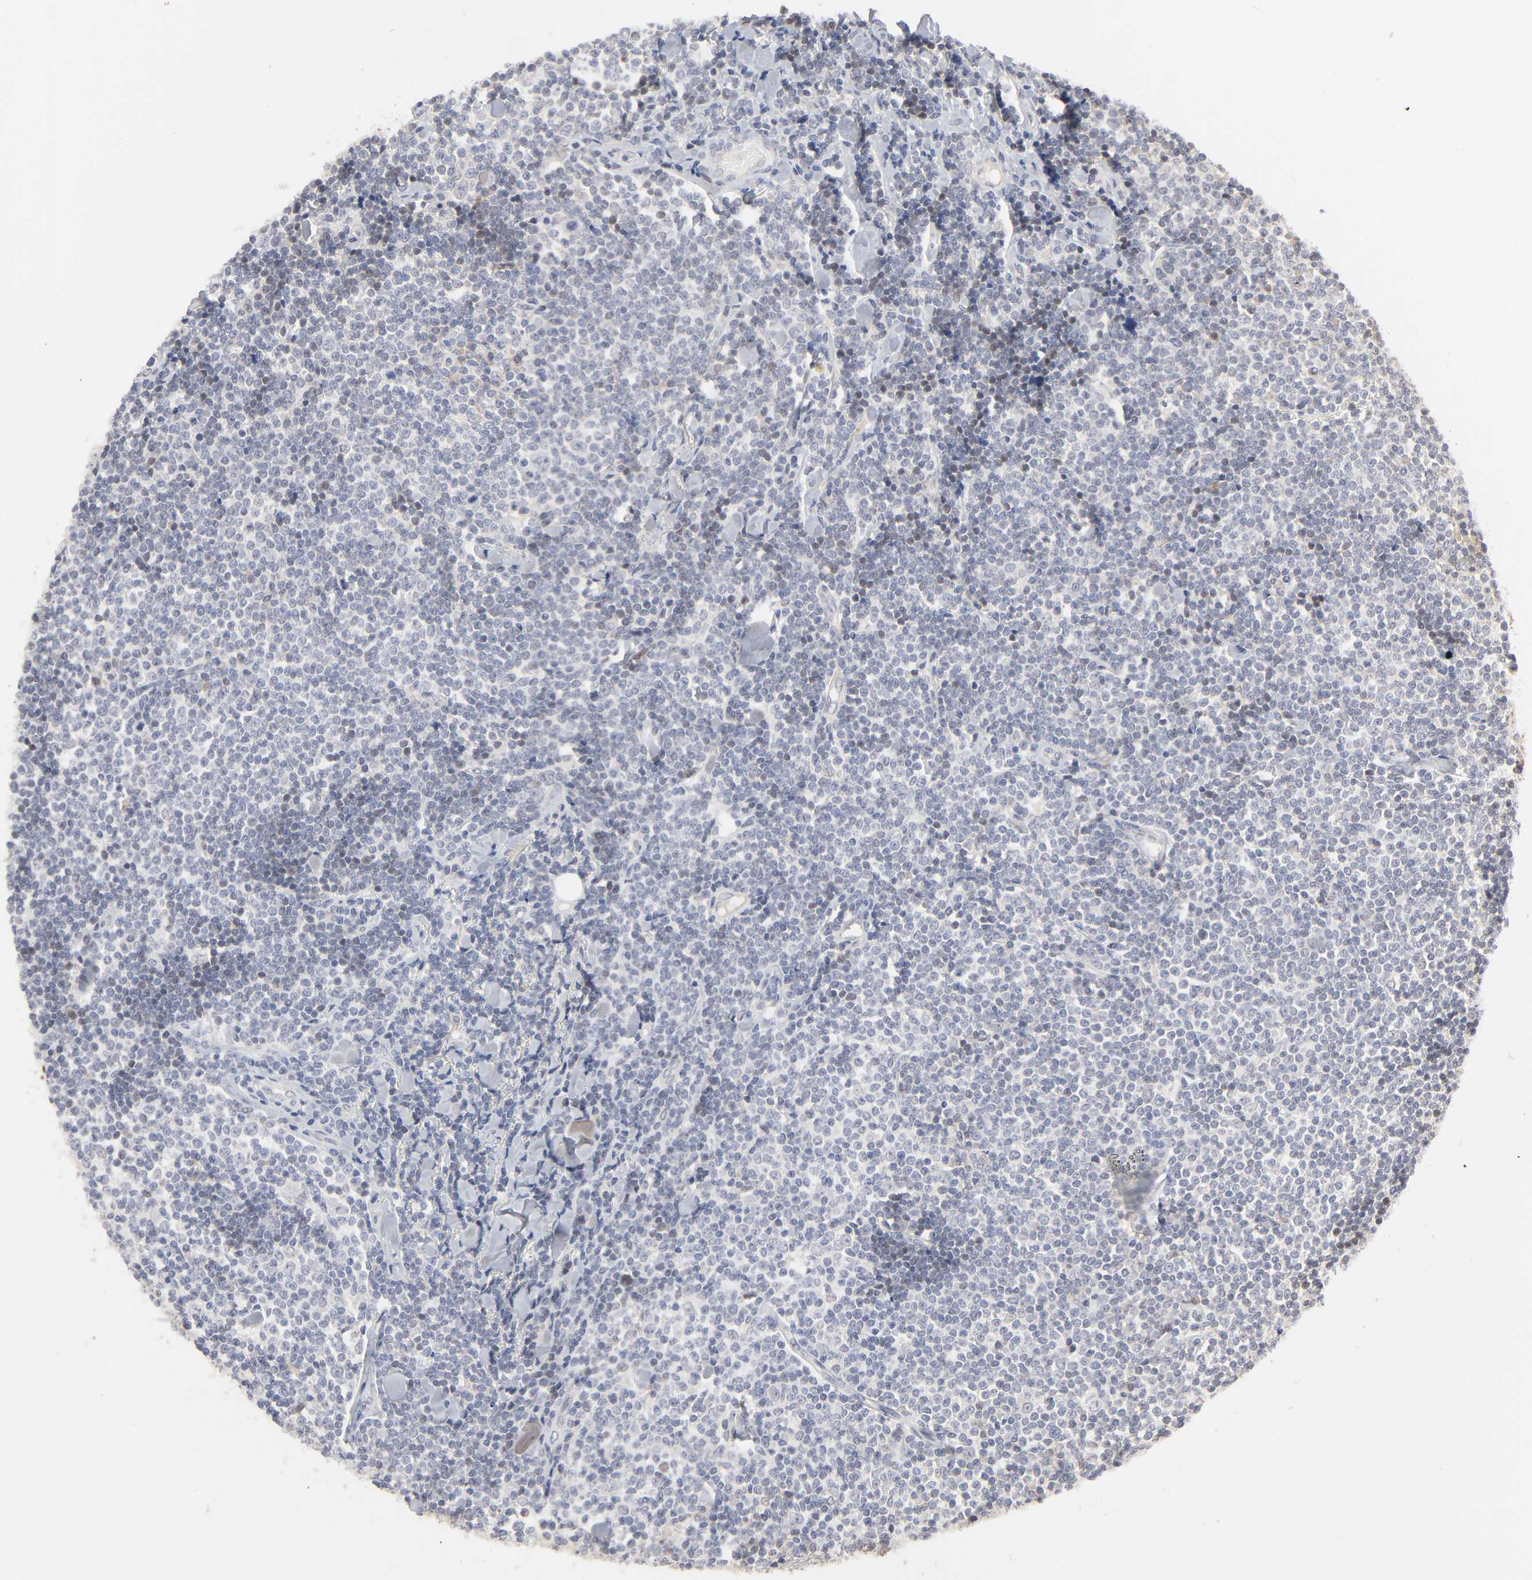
{"staining": {"intensity": "weak", "quantity": "<25%", "location": "nuclear"}, "tissue": "lymphoma", "cell_type": "Tumor cells", "image_type": "cancer", "snomed": [{"axis": "morphology", "description": "Malignant lymphoma, non-Hodgkin's type, Low grade"}, {"axis": "topography", "description": "Soft tissue"}], "caption": "Photomicrograph shows no protein expression in tumor cells of lymphoma tissue.", "gene": "HNF4A", "patient": {"sex": "male", "age": 92}}